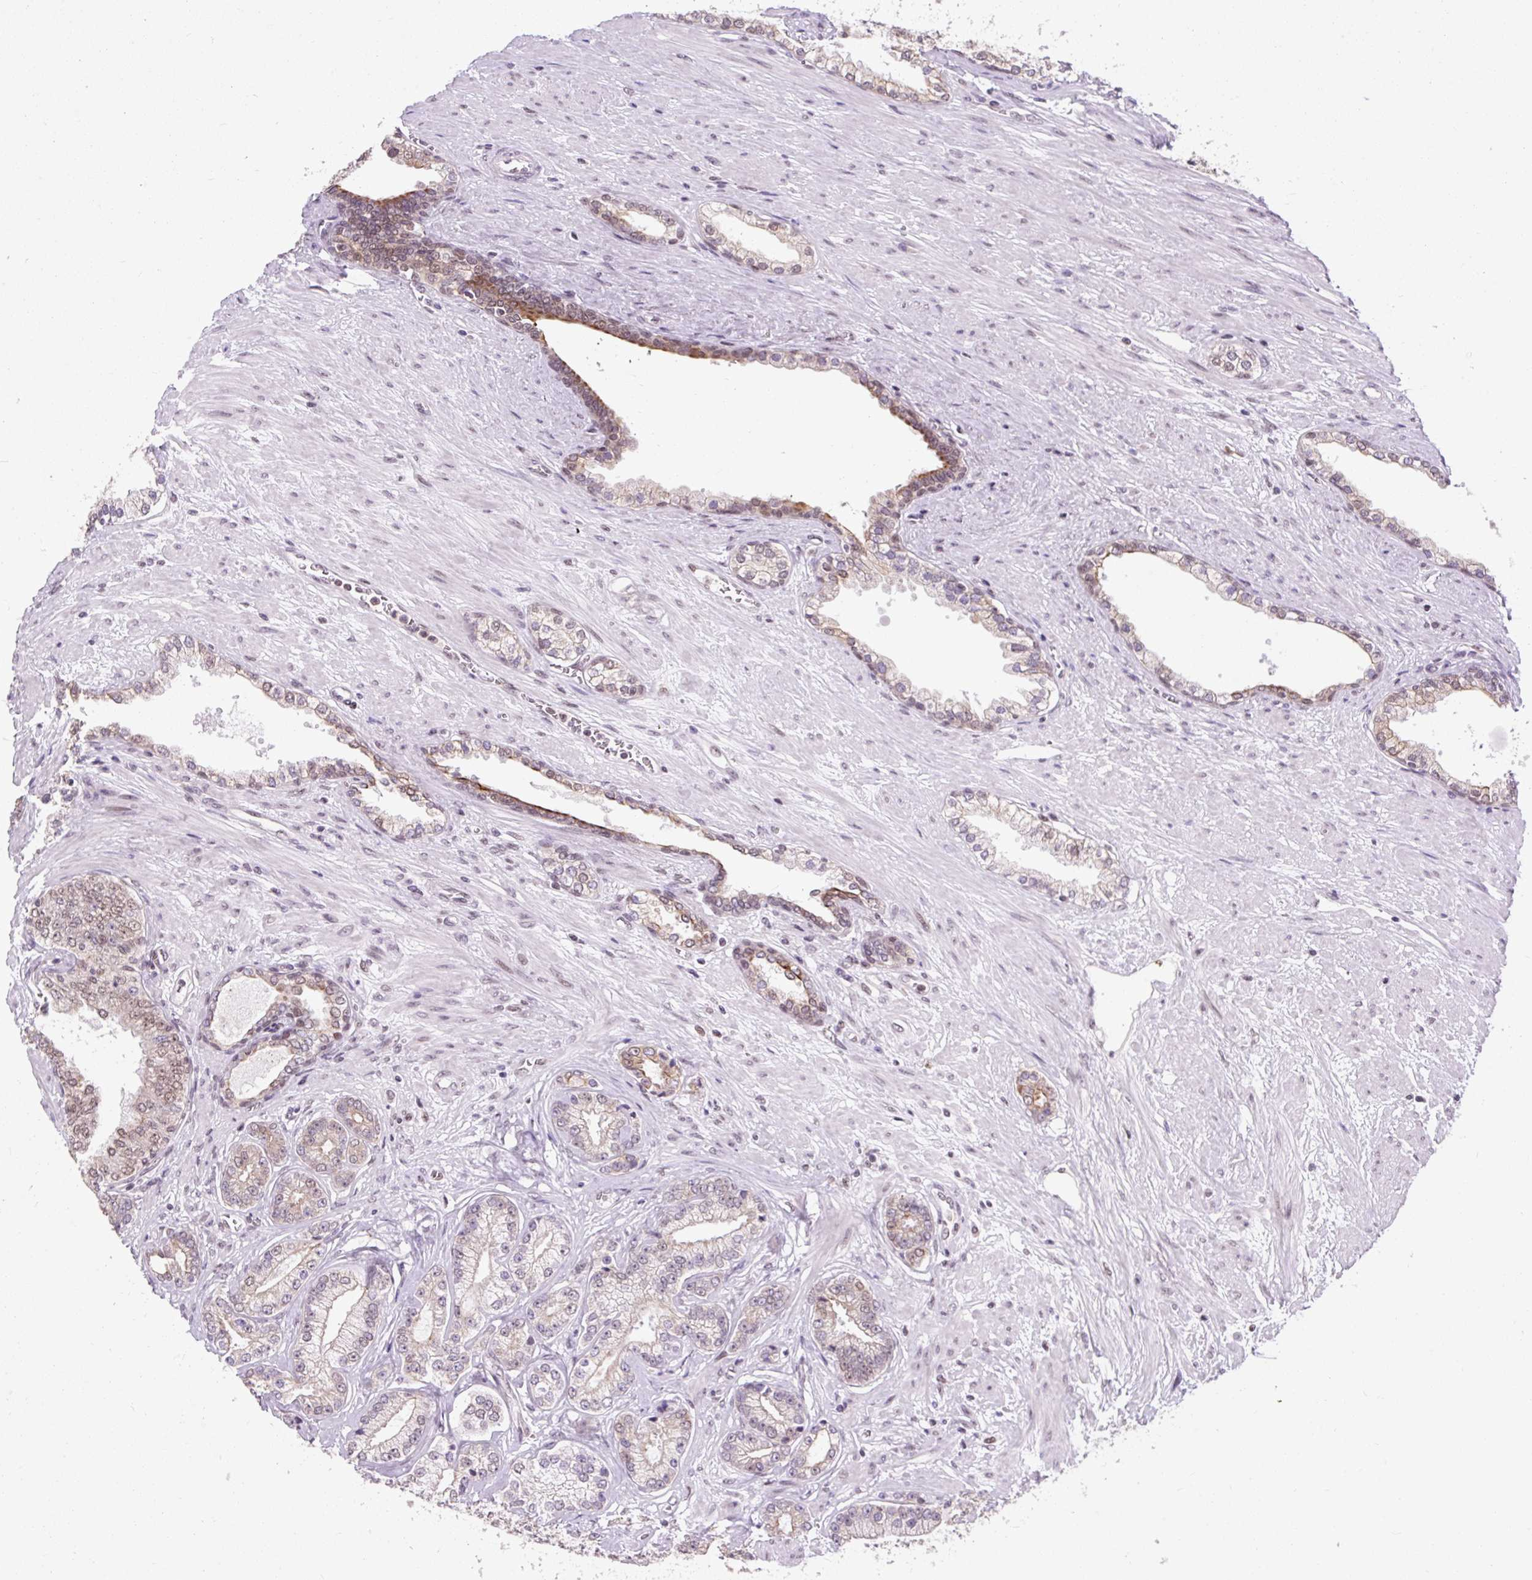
{"staining": {"intensity": "weak", "quantity": ">75%", "location": "nuclear"}, "tissue": "prostate cancer", "cell_type": "Tumor cells", "image_type": "cancer", "snomed": [{"axis": "morphology", "description": "Adenocarcinoma, Low grade"}, {"axis": "topography", "description": "Prostate"}], "caption": "Human prostate low-grade adenocarcinoma stained with a protein marker displays weak staining in tumor cells.", "gene": "ZNF672", "patient": {"sex": "male", "age": 61}}